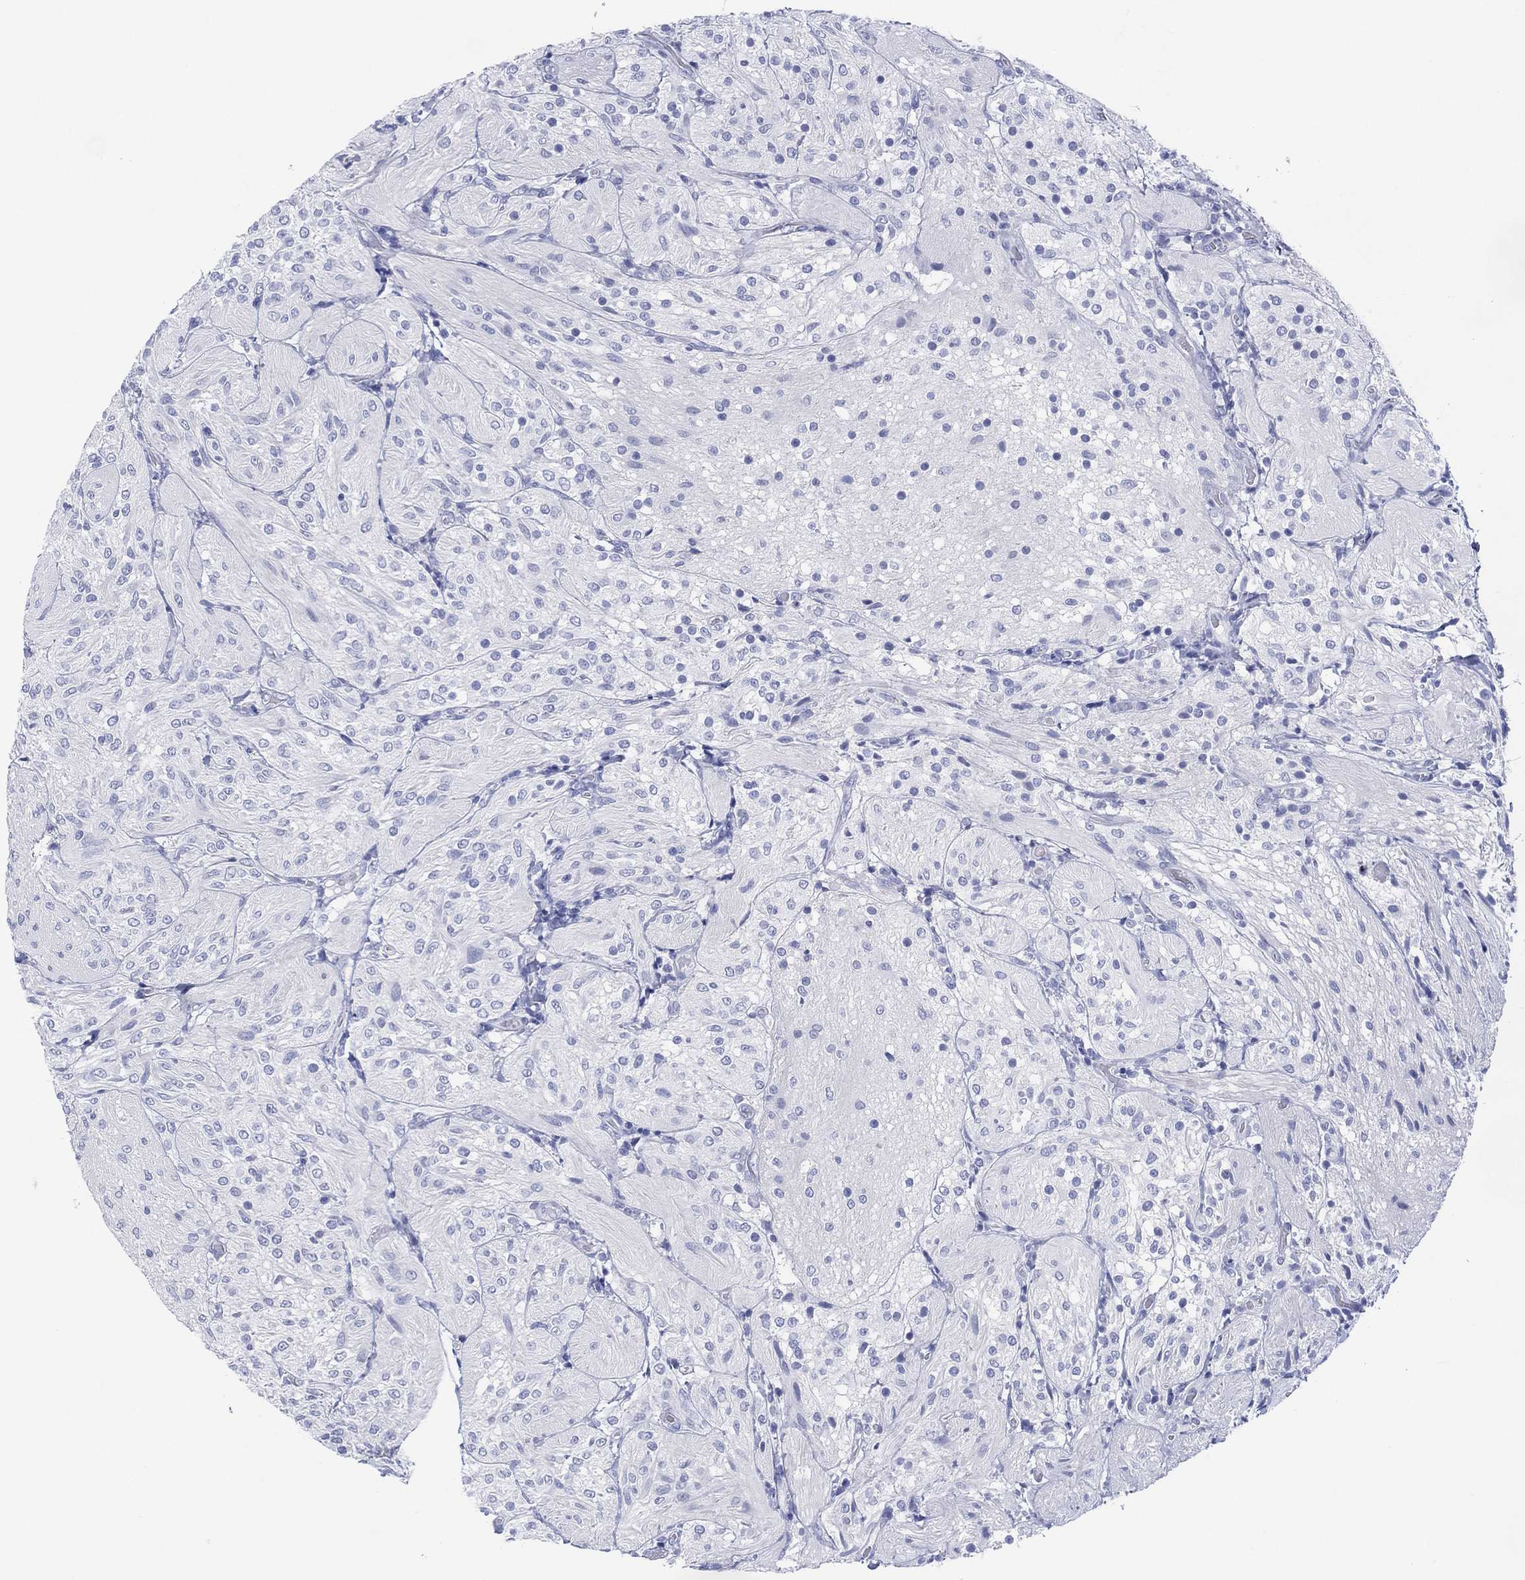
{"staining": {"intensity": "negative", "quantity": "none", "location": "none"}, "tissue": "glioma", "cell_type": "Tumor cells", "image_type": "cancer", "snomed": [{"axis": "morphology", "description": "Glioma, malignant, Low grade"}, {"axis": "topography", "description": "Brain"}], "caption": "This is an IHC histopathology image of glioma. There is no positivity in tumor cells.", "gene": "DSG1", "patient": {"sex": "male", "age": 3}}